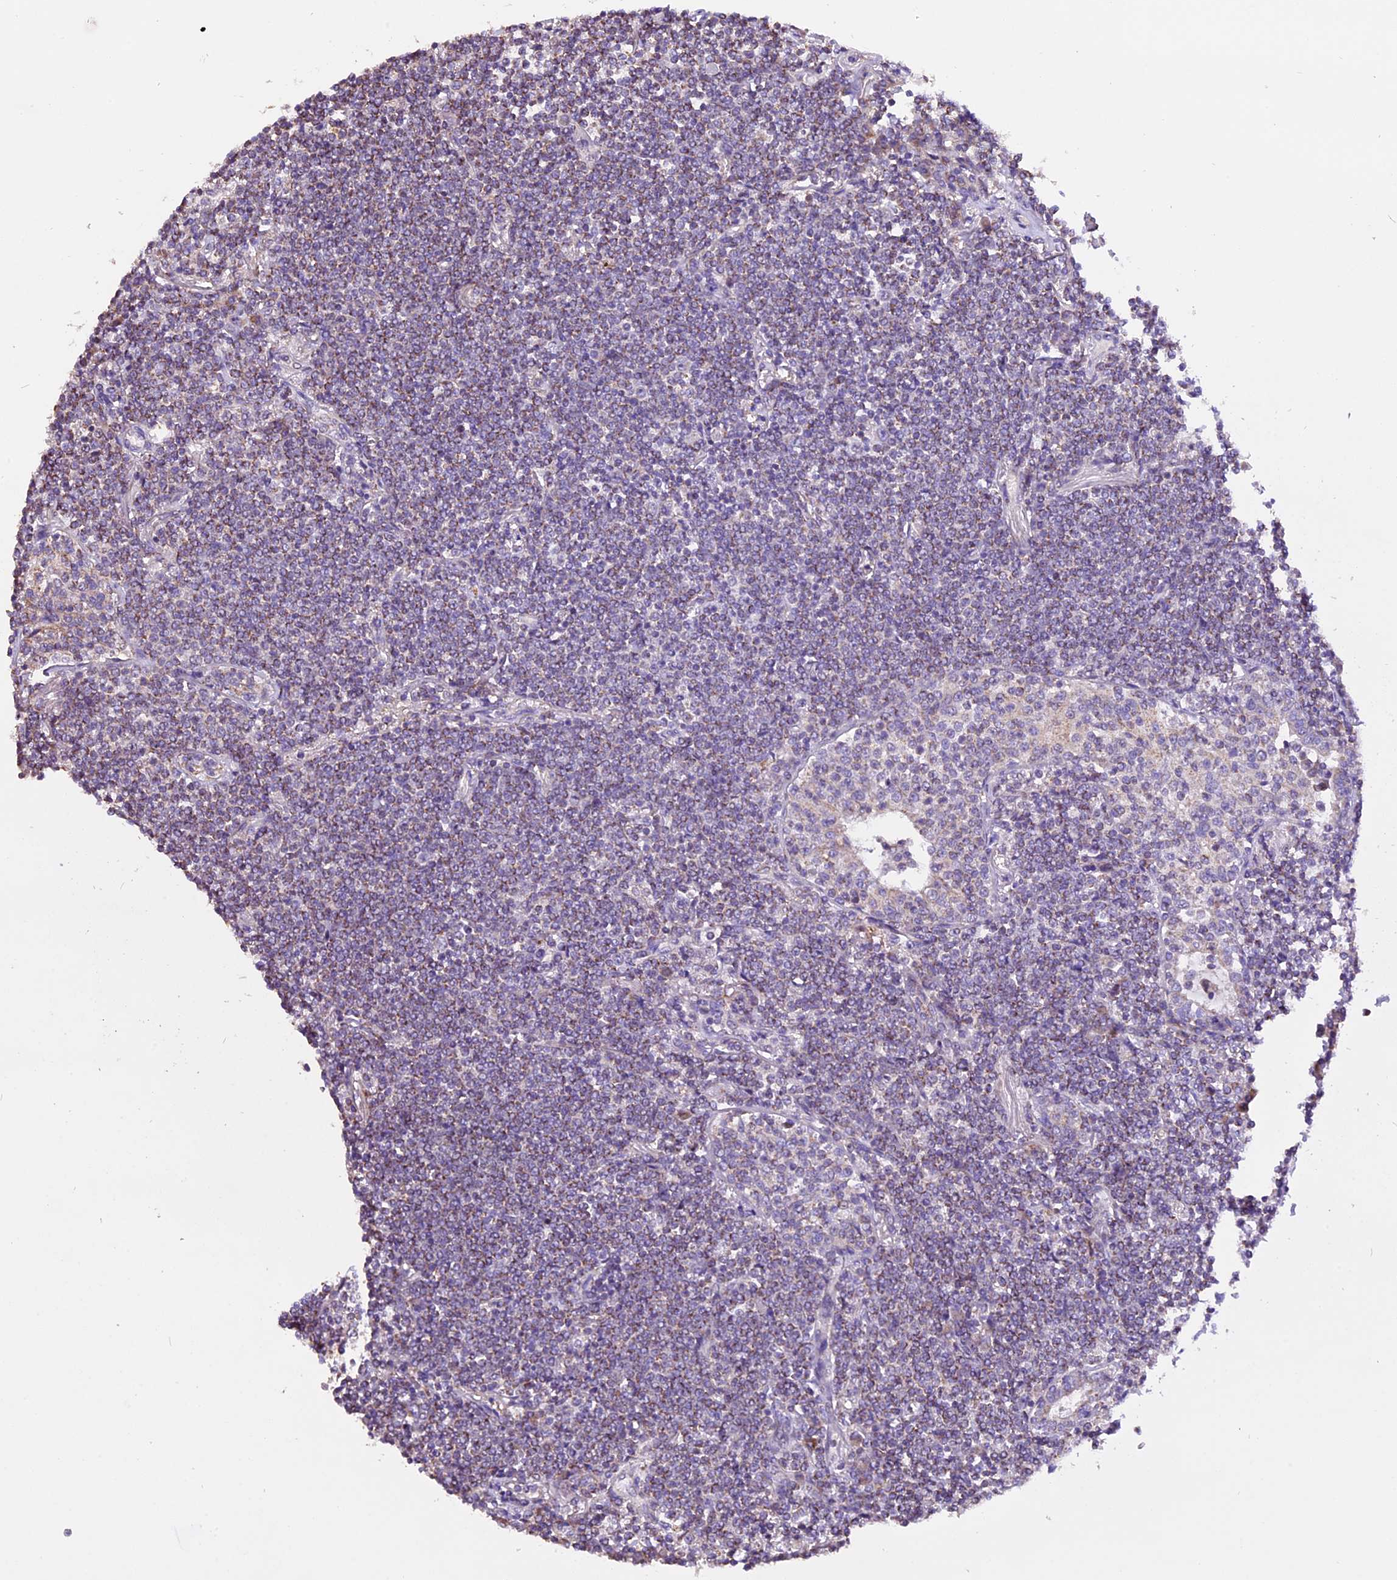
{"staining": {"intensity": "negative", "quantity": "none", "location": "none"}, "tissue": "lymphoma", "cell_type": "Tumor cells", "image_type": "cancer", "snomed": [{"axis": "morphology", "description": "Malignant lymphoma, non-Hodgkin's type, Low grade"}, {"axis": "topography", "description": "Lung"}], "caption": "Immunohistochemistry photomicrograph of lymphoma stained for a protein (brown), which reveals no positivity in tumor cells.", "gene": "DDX28", "patient": {"sex": "female", "age": 71}}